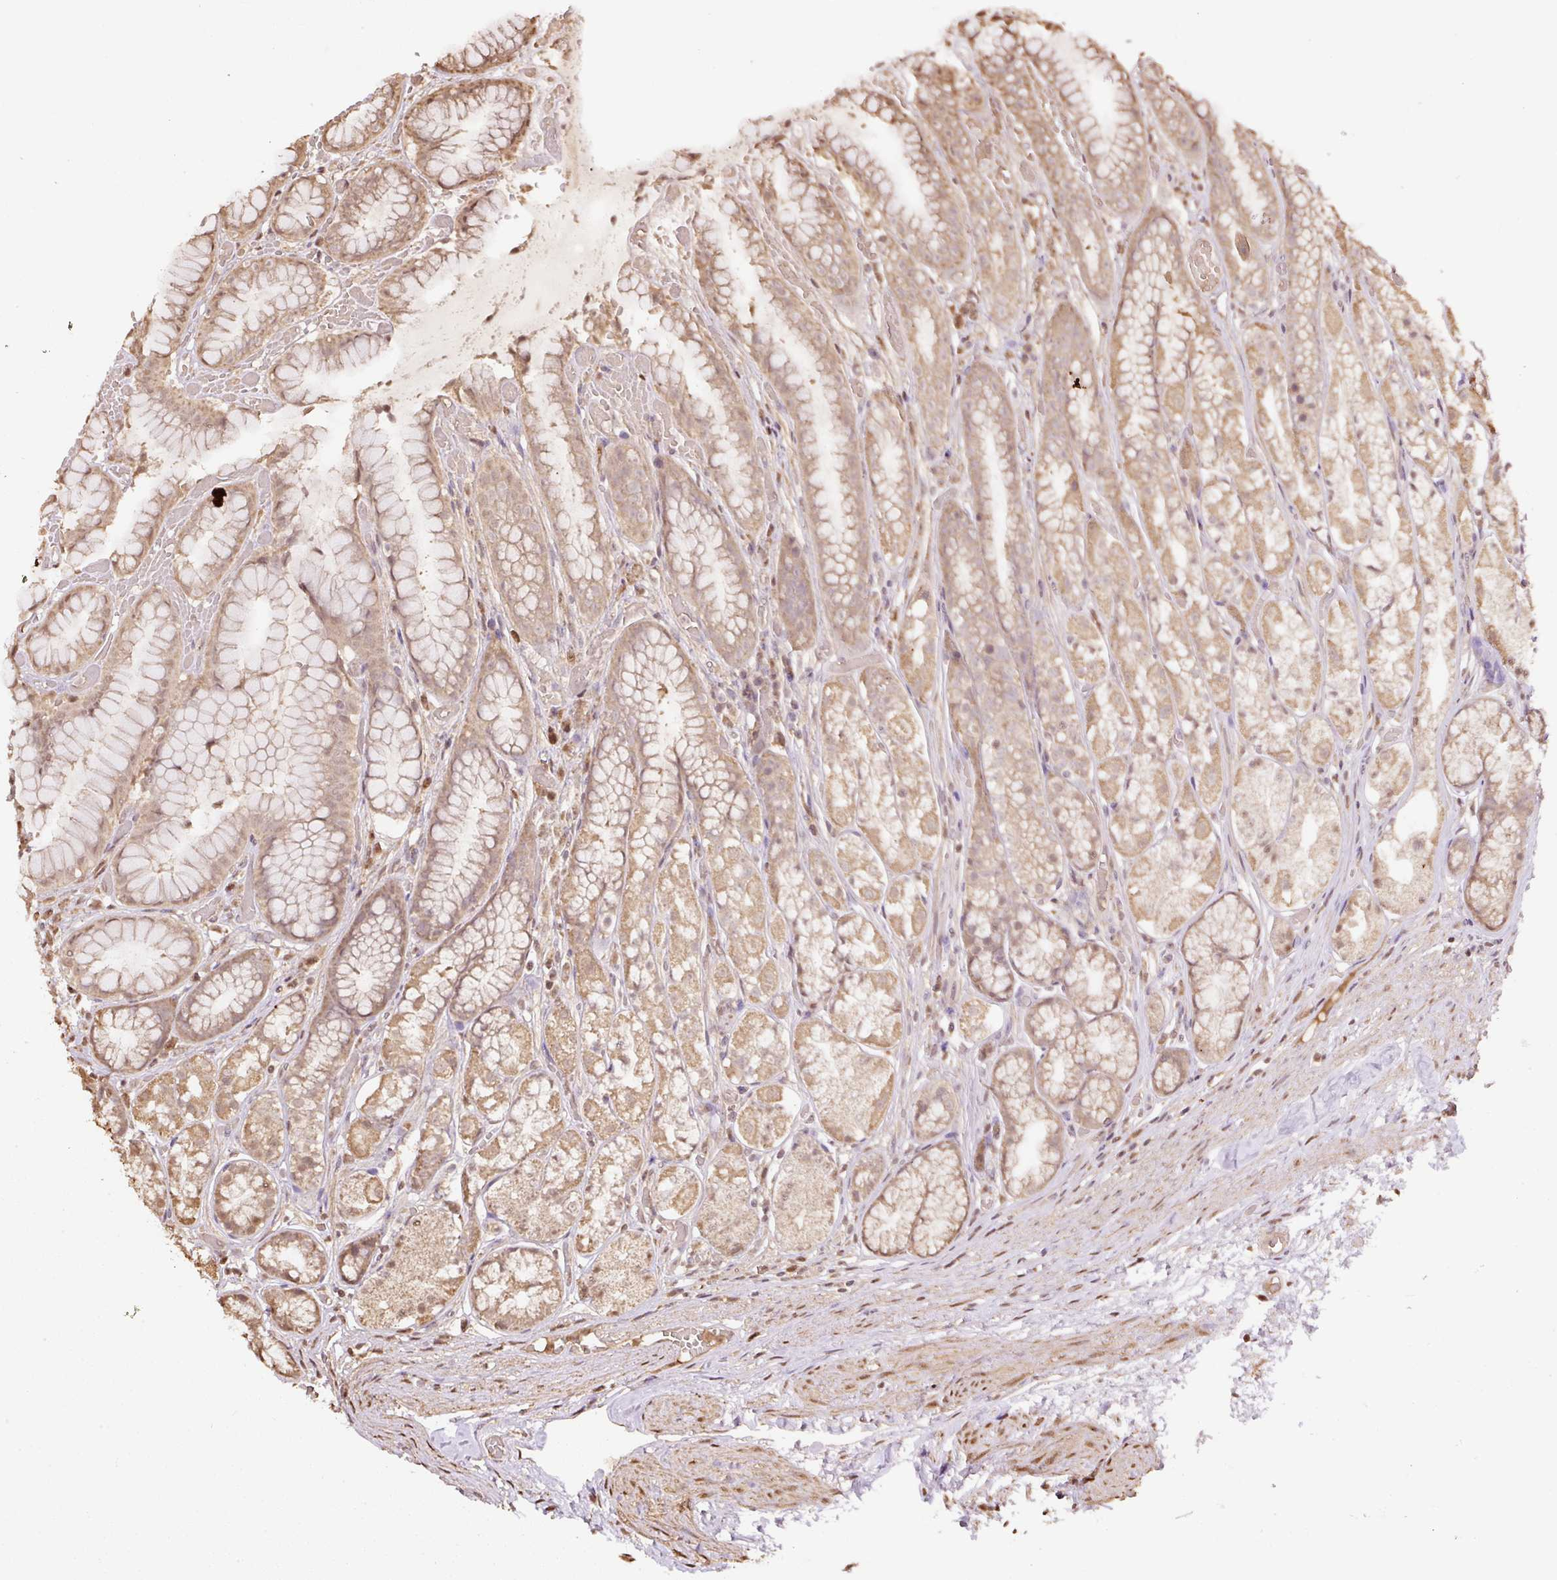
{"staining": {"intensity": "moderate", "quantity": ">75%", "location": "cytoplasmic/membranous,nuclear"}, "tissue": "stomach", "cell_type": "Glandular cells", "image_type": "normal", "snomed": [{"axis": "morphology", "description": "Normal tissue, NOS"}, {"axis": "topography", "description": "Smooth muscle"}, {"axis": "topography", "description": "Stomach"}], "caption": "Immunohistochemistry (IHC) of benign stomach displays medium levels of moderate cytoplasmic/membranous,nuclear positivity in about >75% of glandular cells. The staining was performed using DAB (3,3'-diaminobenzidine), with brown indicating positive protein expression. Nuclei are stained blue with hematoxylin.", "gene": "TMEM170B", "patient": {"sex": "male", "age": 70}}